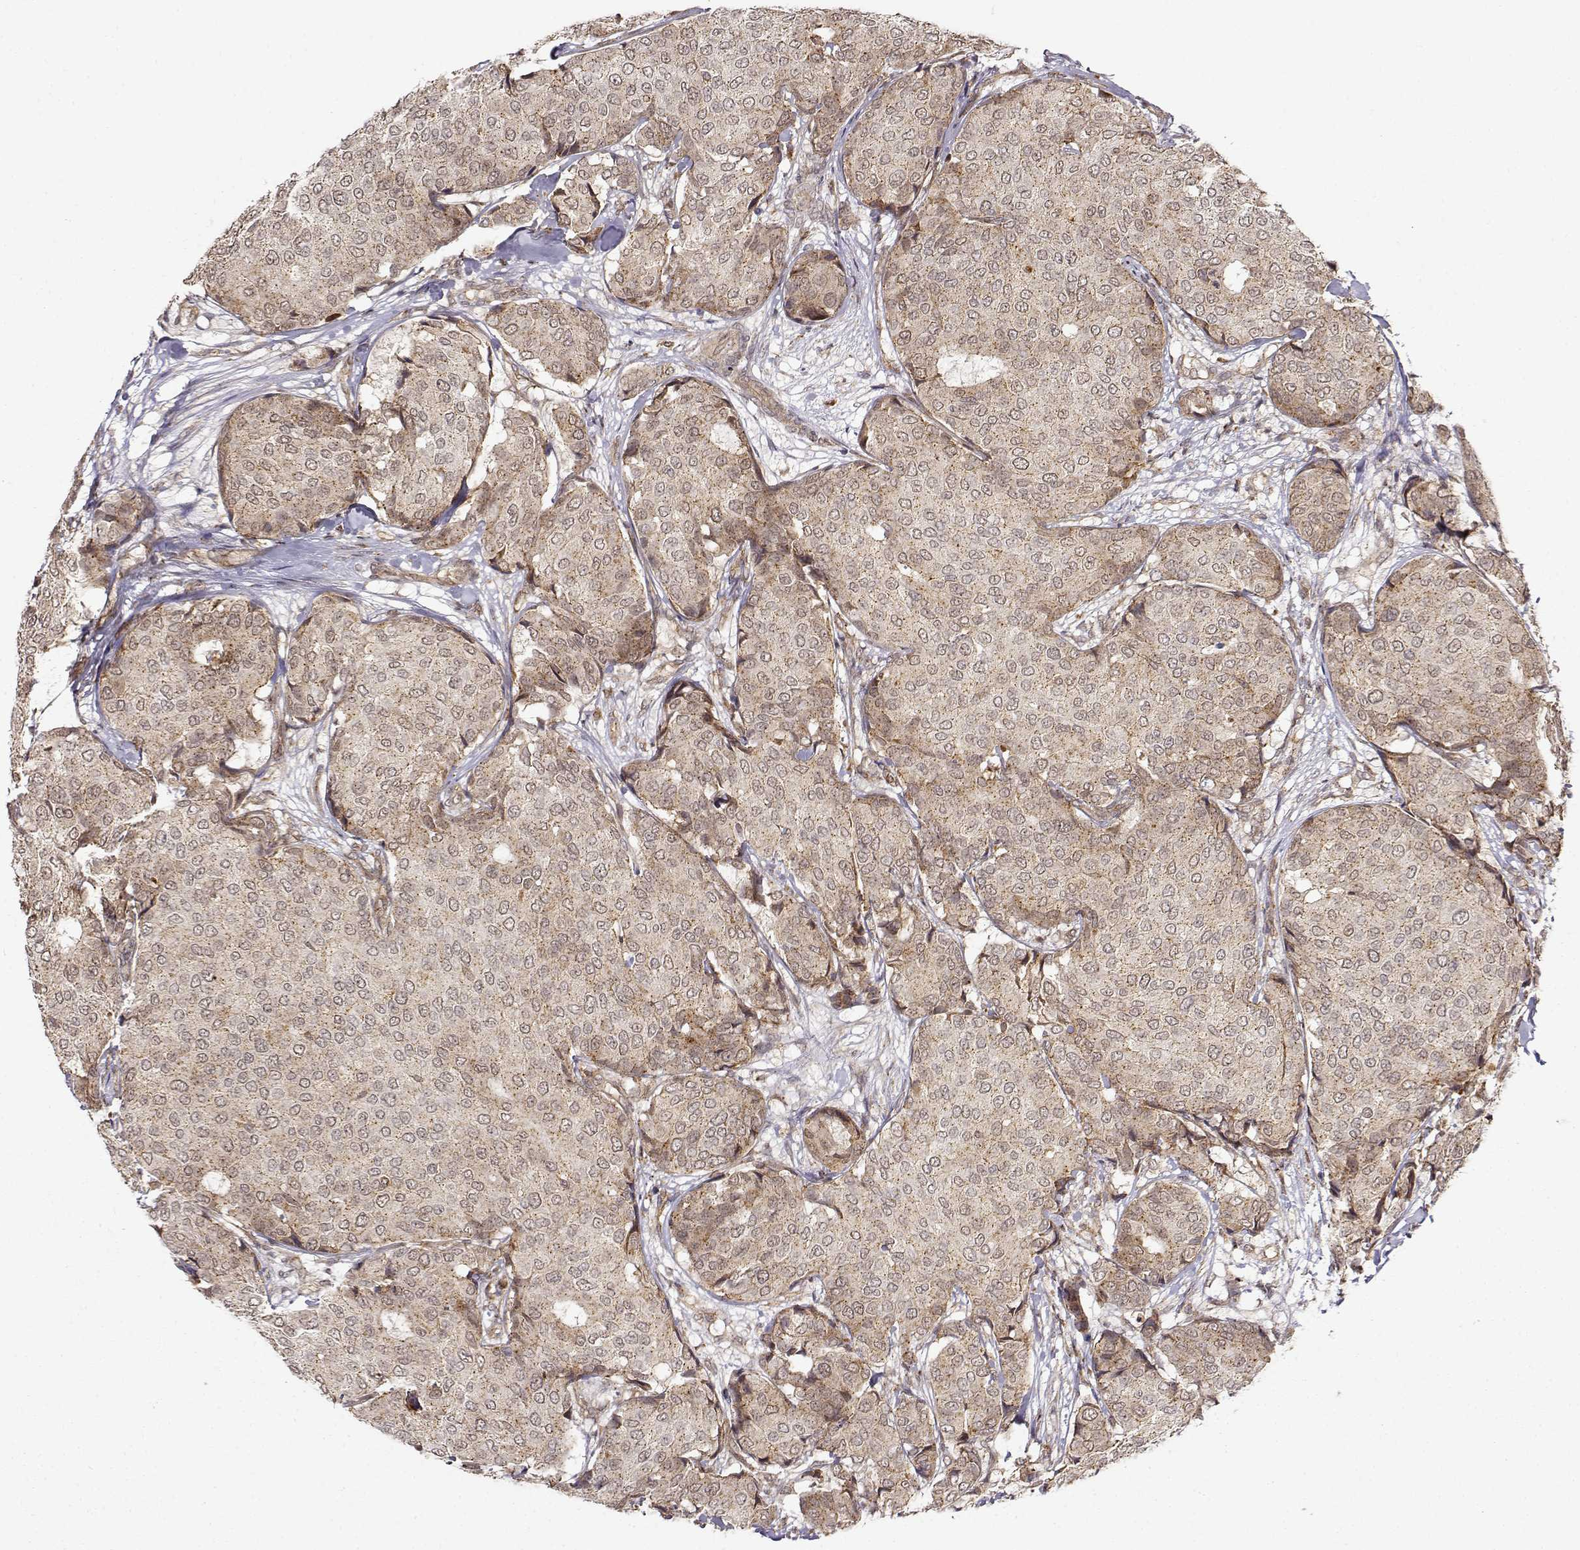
{"staining": {"intensity": "weak", "quantity": ">75%", "location": "cytoplasmic/membranous"}, "tissue": "breast cancer", "cell_type": "Tumor cells", "image_type": "cancer", "snomed": [{"axis": "morphology", "description": "Duct carcinoma"}, {"axis": "topography", "description": "Breast"}], "caption": "Protein analysis of breast cancer tissue displays weak cytoplasmic/membranous positivity in approximately >75% of tumor cells.", "gene": "RNF13", "patient": {"sex": "female", "age": 75}}